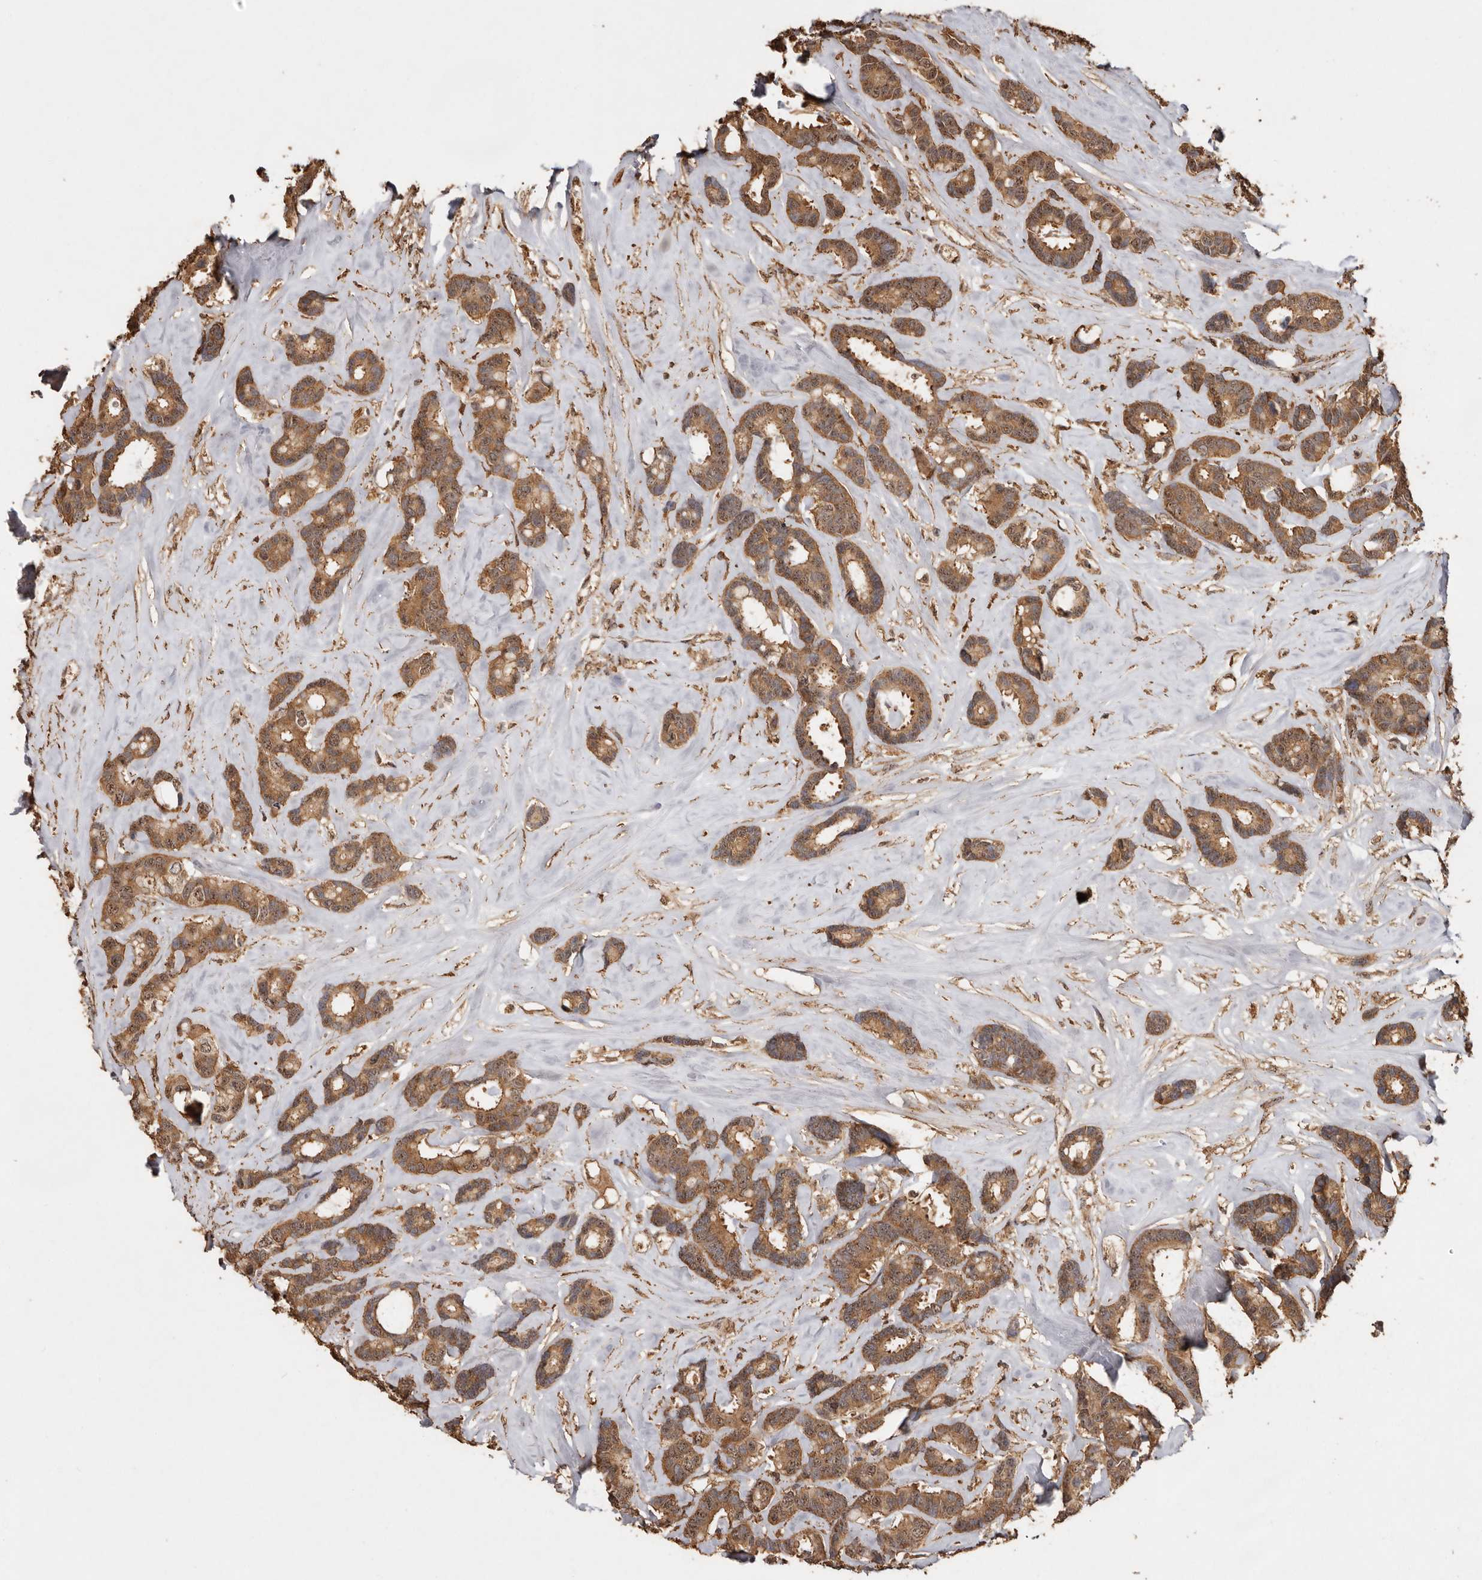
{"staining": {"intensity": "moderate", "quantity": ">75%", "location": "cytoplasmic/membranous,nuclear"}, "tissue": "breast cancer", "cell_type": "Tumor cells", "image_type": "cancer", "snomed": [{"axis": "morphology", "description": "Duct carcinoma"}, {"axis": "topography", "description": "Breast"}], "caption": "This image demonstrates breast cancer (intraductal carcinoma) stained with immunohistochemistry to label a protein in brown. The cytoplasmic/membranous and nuclear of tumor cells show moderate positivity for the protein. Nuclei are counter-stained blue.", "gene": "RWDD1", "patient": {"sex": "female", "age": 87}}